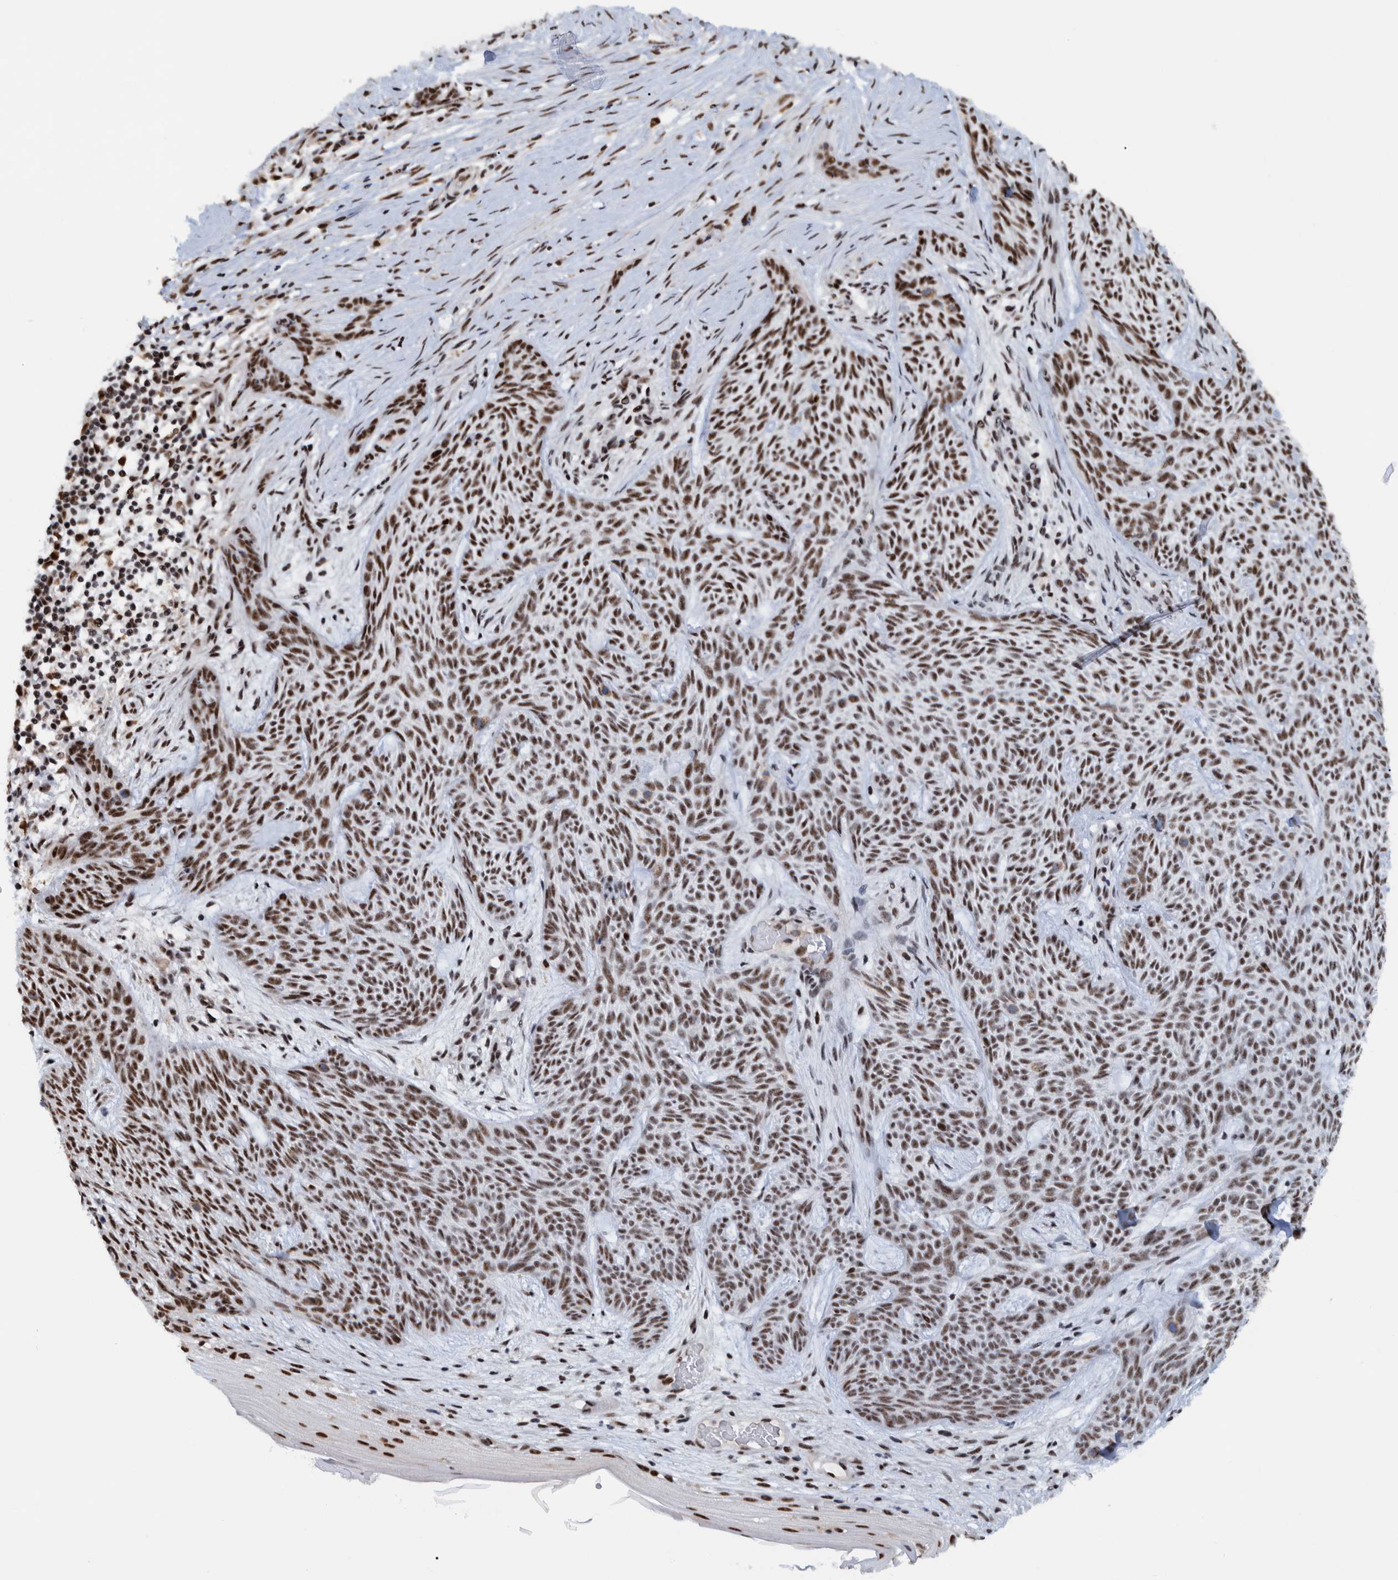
{"staining": {"intensity": "moderate", "quantity": ">75%", "location": "nuclear"}, "tissue": "skin cancer", "cell_type": "Tumor cells", "image_type": "cancer", "snomed": [{"axis": "morphology", "description": "Basal cell carcinoma"}, {"axis": "topography", "description": "Skin"}], "caption": "Protein expression analysis of human basal cell carcinoma (skin) reveals moderate nuclear expression in approximately >75% of tumor cells.", "gene": "EFTUD2", "patient": {"sex": "female", "age": 59}}